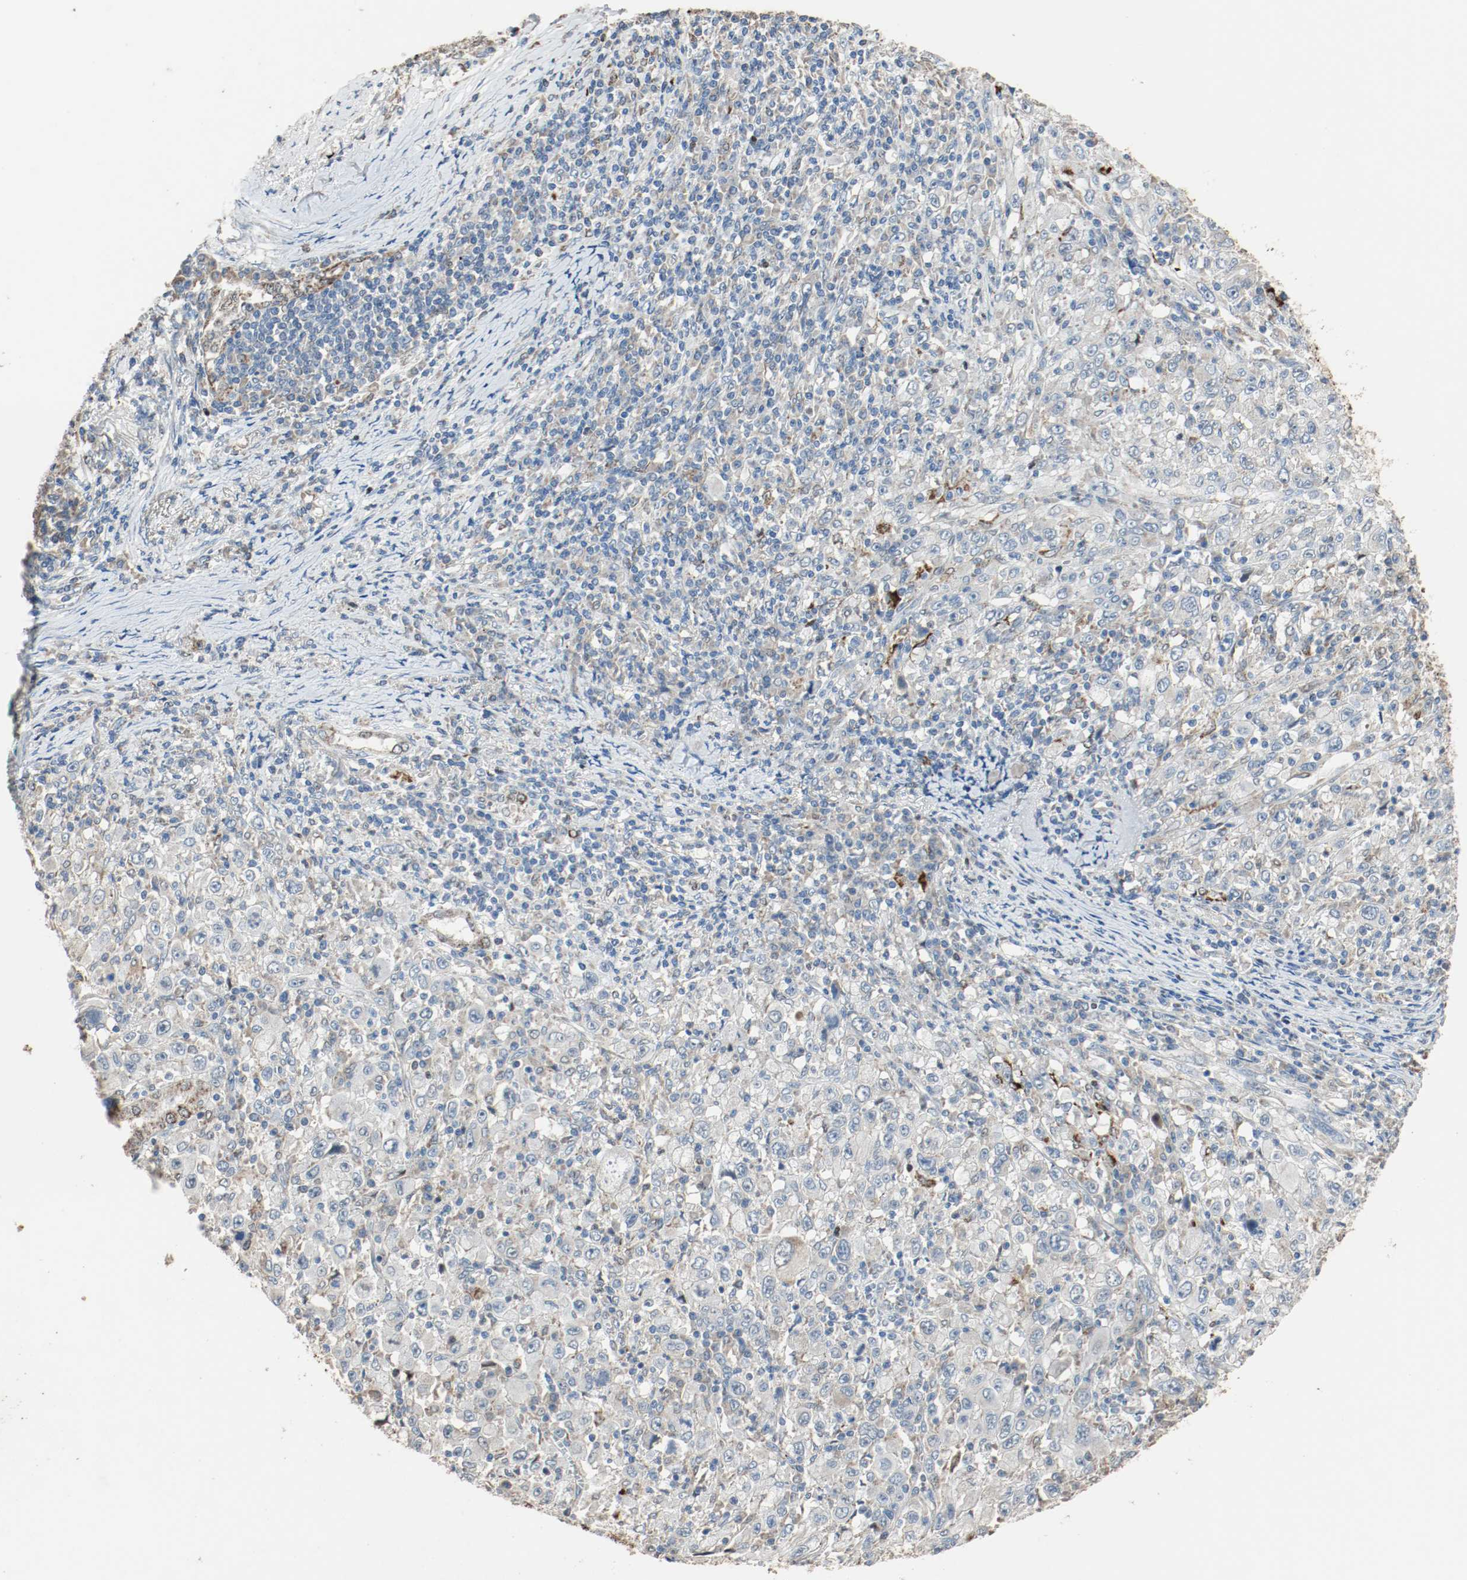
{"staining": {"intensity": "weak", "quantity": "25%-75%", "location": "cytoplasmic/membranous"}, "tissue": "melanoma", "cell_type": "Tumor cells", "image_type": "cancer", "snomed": [{"axis": "morphology", "description": "Malignant melanoma, Metastatic site"}, {"axis": "topography", "description": "Skin"}], "caption": "Protein analysis of melanoma tissue reveals weak cytoplasmic/membranous staining in approximately 25%-75% of tumor cells.", "gene": "ALDH4A1", "patient": {"sex": "female", "age": 56}}